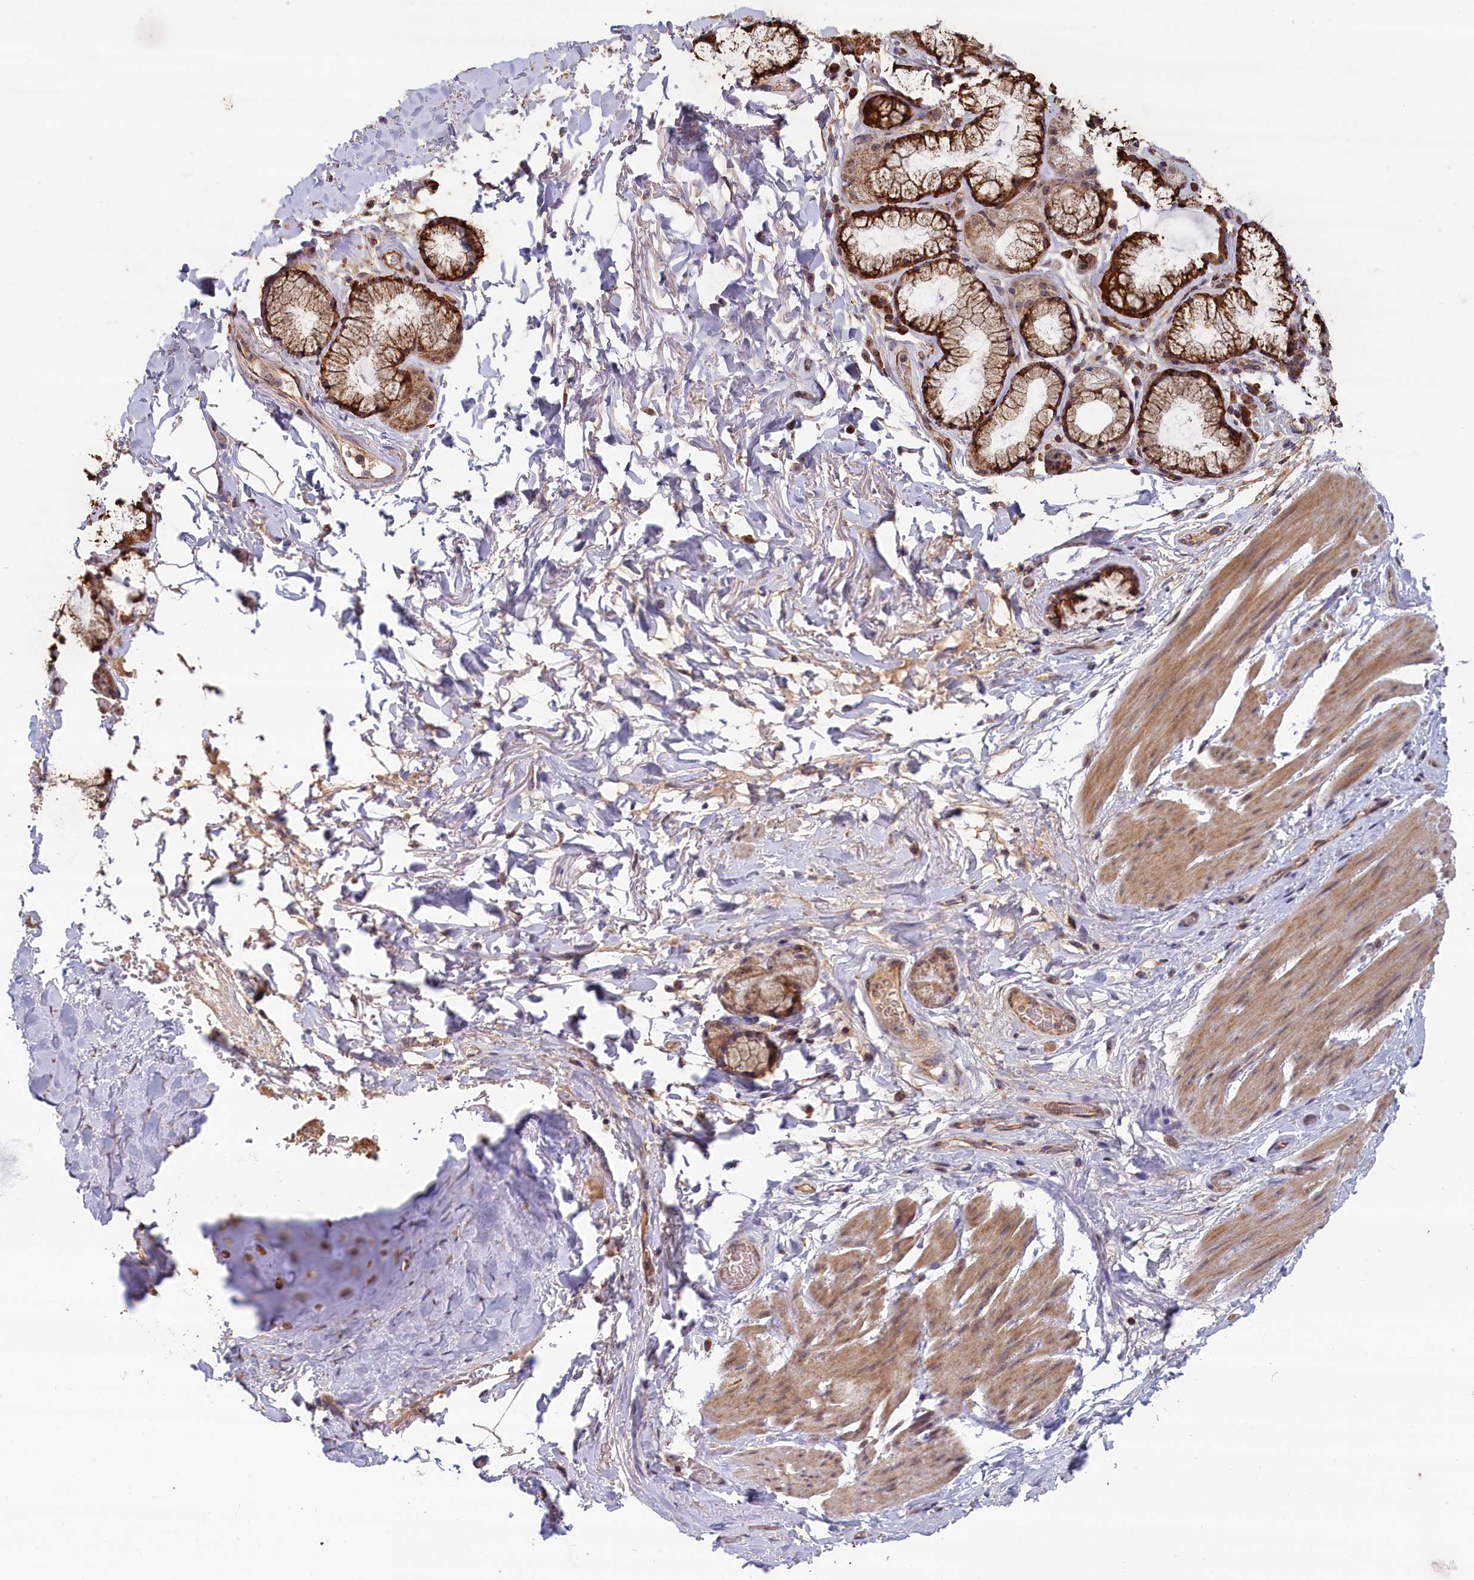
{"staining": {"intensity": "moderate", "quantity": "25%-75%", "location": "cytoplasmic/membranous"}, "tissue": "adipose tissue", "cell_type": "Adipocytes", "image_type": "normal", "snomed": [{"axis": "morphology", "description": "Normal tissue, NOS"}, {"axis": "topography", "description": "Cartilage tissue"}], "caption": "Immunohistochemical staining of unremarkable adipose tissue shows moderate cytoplasmic/membranous protein positivity in approximately 25%-75% of adipocytes. (DAB (3,3'-diaminobenzidine) IHC with brightfield microscopy, high magnification).", "gene": "ENSG00000269825", "patient": {"sex": "female", "age": 63}}